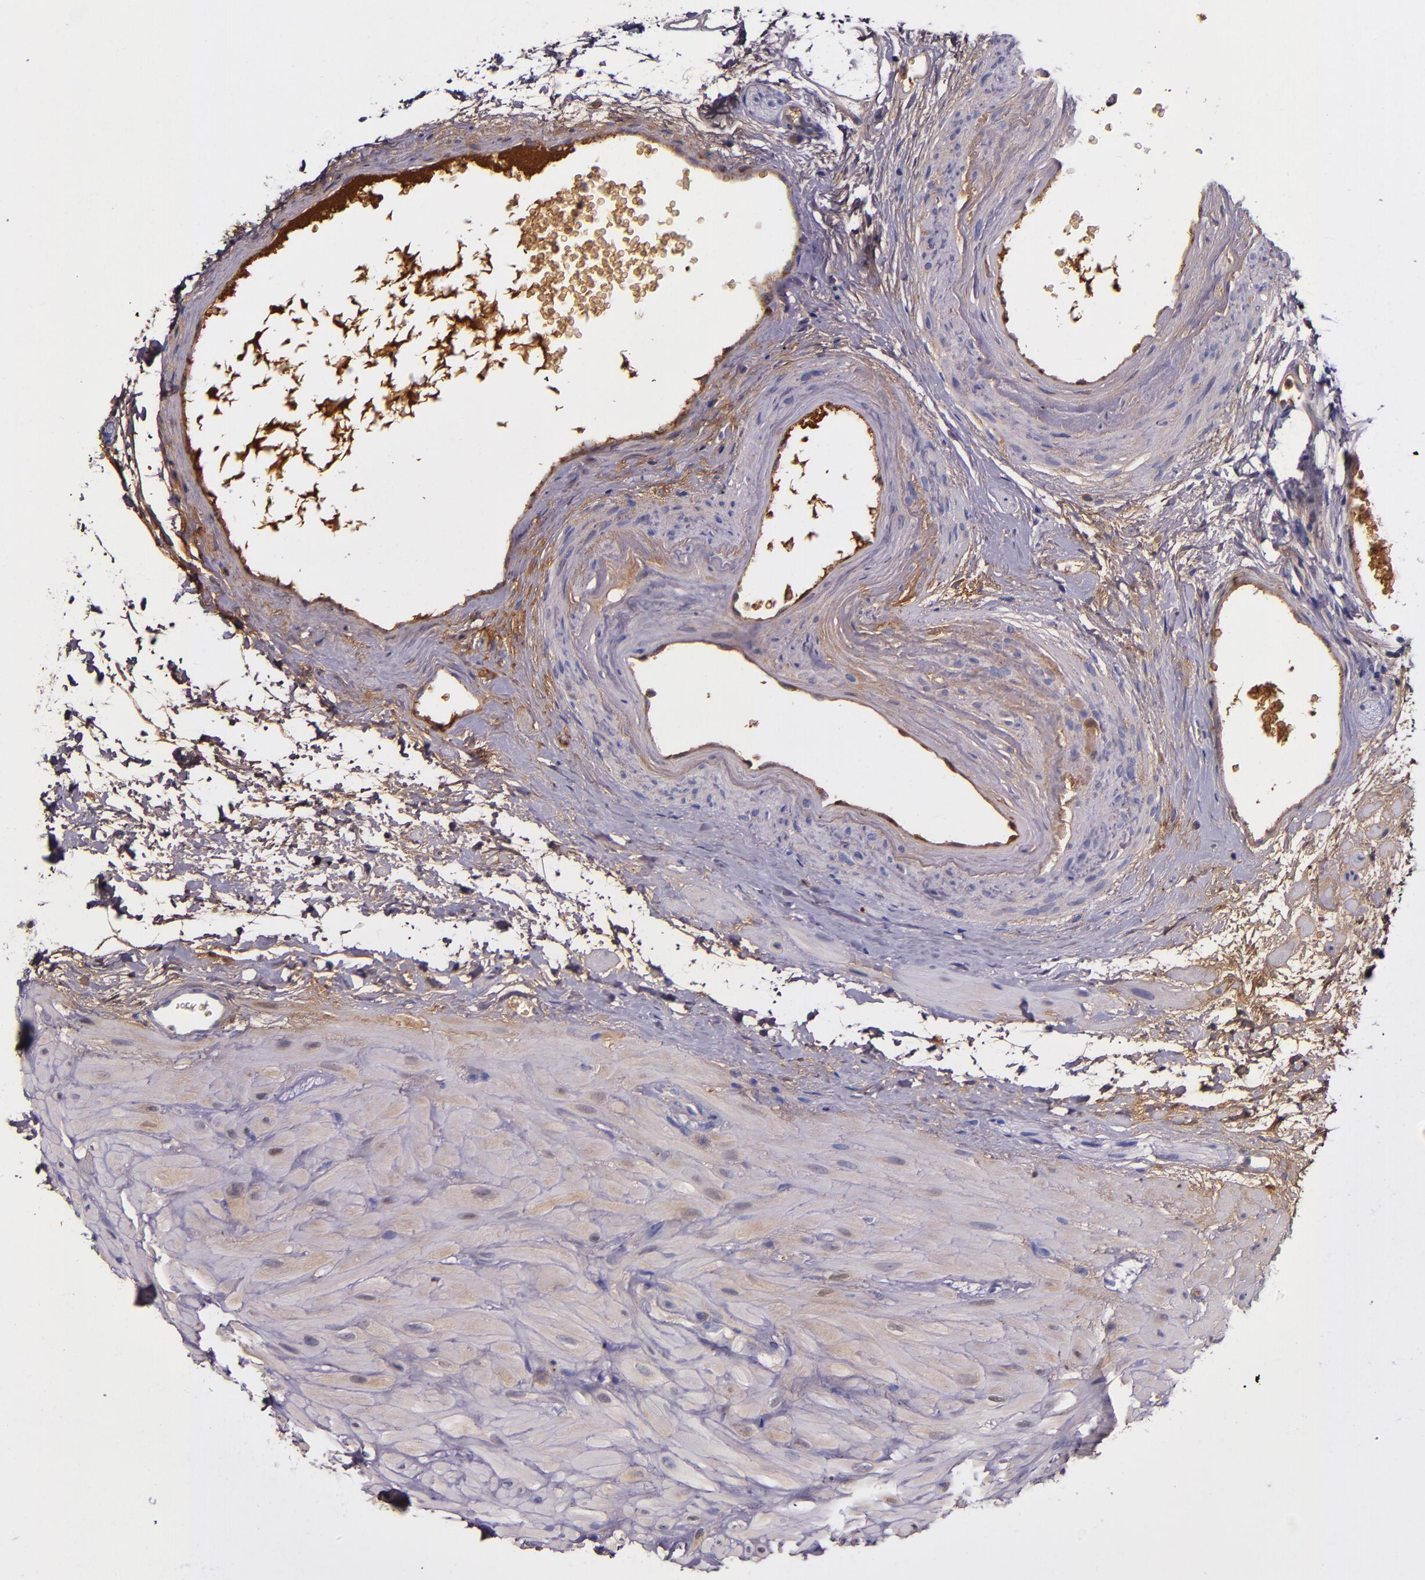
{"staining": {"intensity": "moderate", "quantity": ">75%", "location": "cytoplasmic/membranous"}, "tissue": "seminal vesicle", "cell_type": "Glandular cells", "image_type": "normal", "snomed": [{"axis": "morphology", "description": "Normal tissue, NOS"}, {"axis": "topography", "description": "Seminal veicle"}], "caption": "Immunohistochemical staining of normal human seminal vesicle shows >75% levels of moderate cytoplasmic/membranous protein positivity in about >75% of glandular cells.", "gene": "CLEC3B", "patient": {"sex": "male", "age": 63}}